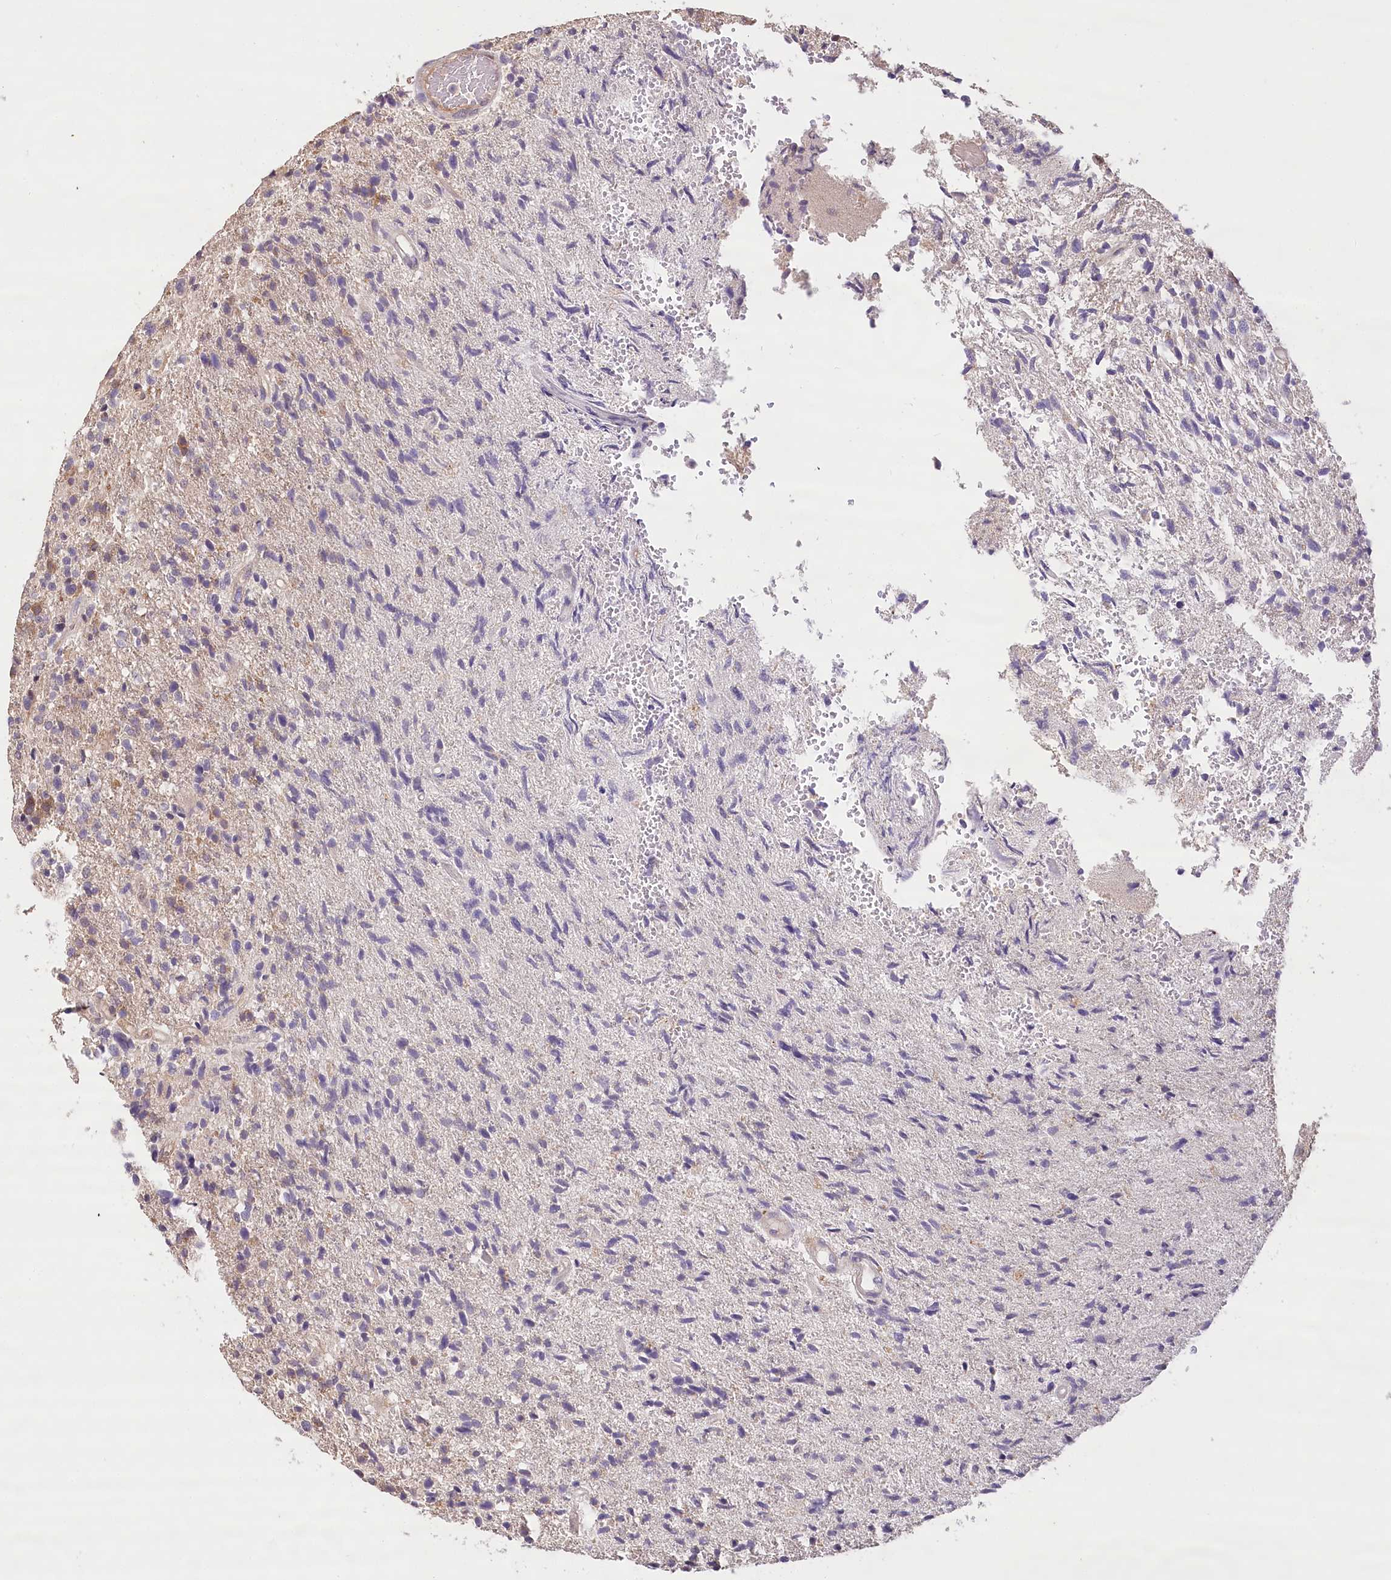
{"staining": {"intensity": "negative", "quantity": "none", "location": "none"}, "tissue": "glioma", "cell_type": "Tumor cells", "image_type": "cancer", "snomed": [{"axis": "morphology", "description": "Glioma, malignant, High grade"}, {"axis": "topography", "description": "Brain"}], "caption": "High magnification brightfield microscopy of malignant glioma (high-grade) stained with DAB (brown) and counterstained with hematoxylin (blue): tumor cells show no significant expression.", "gene": "LSS", "patient": {"sex": "male", "age": 72}}